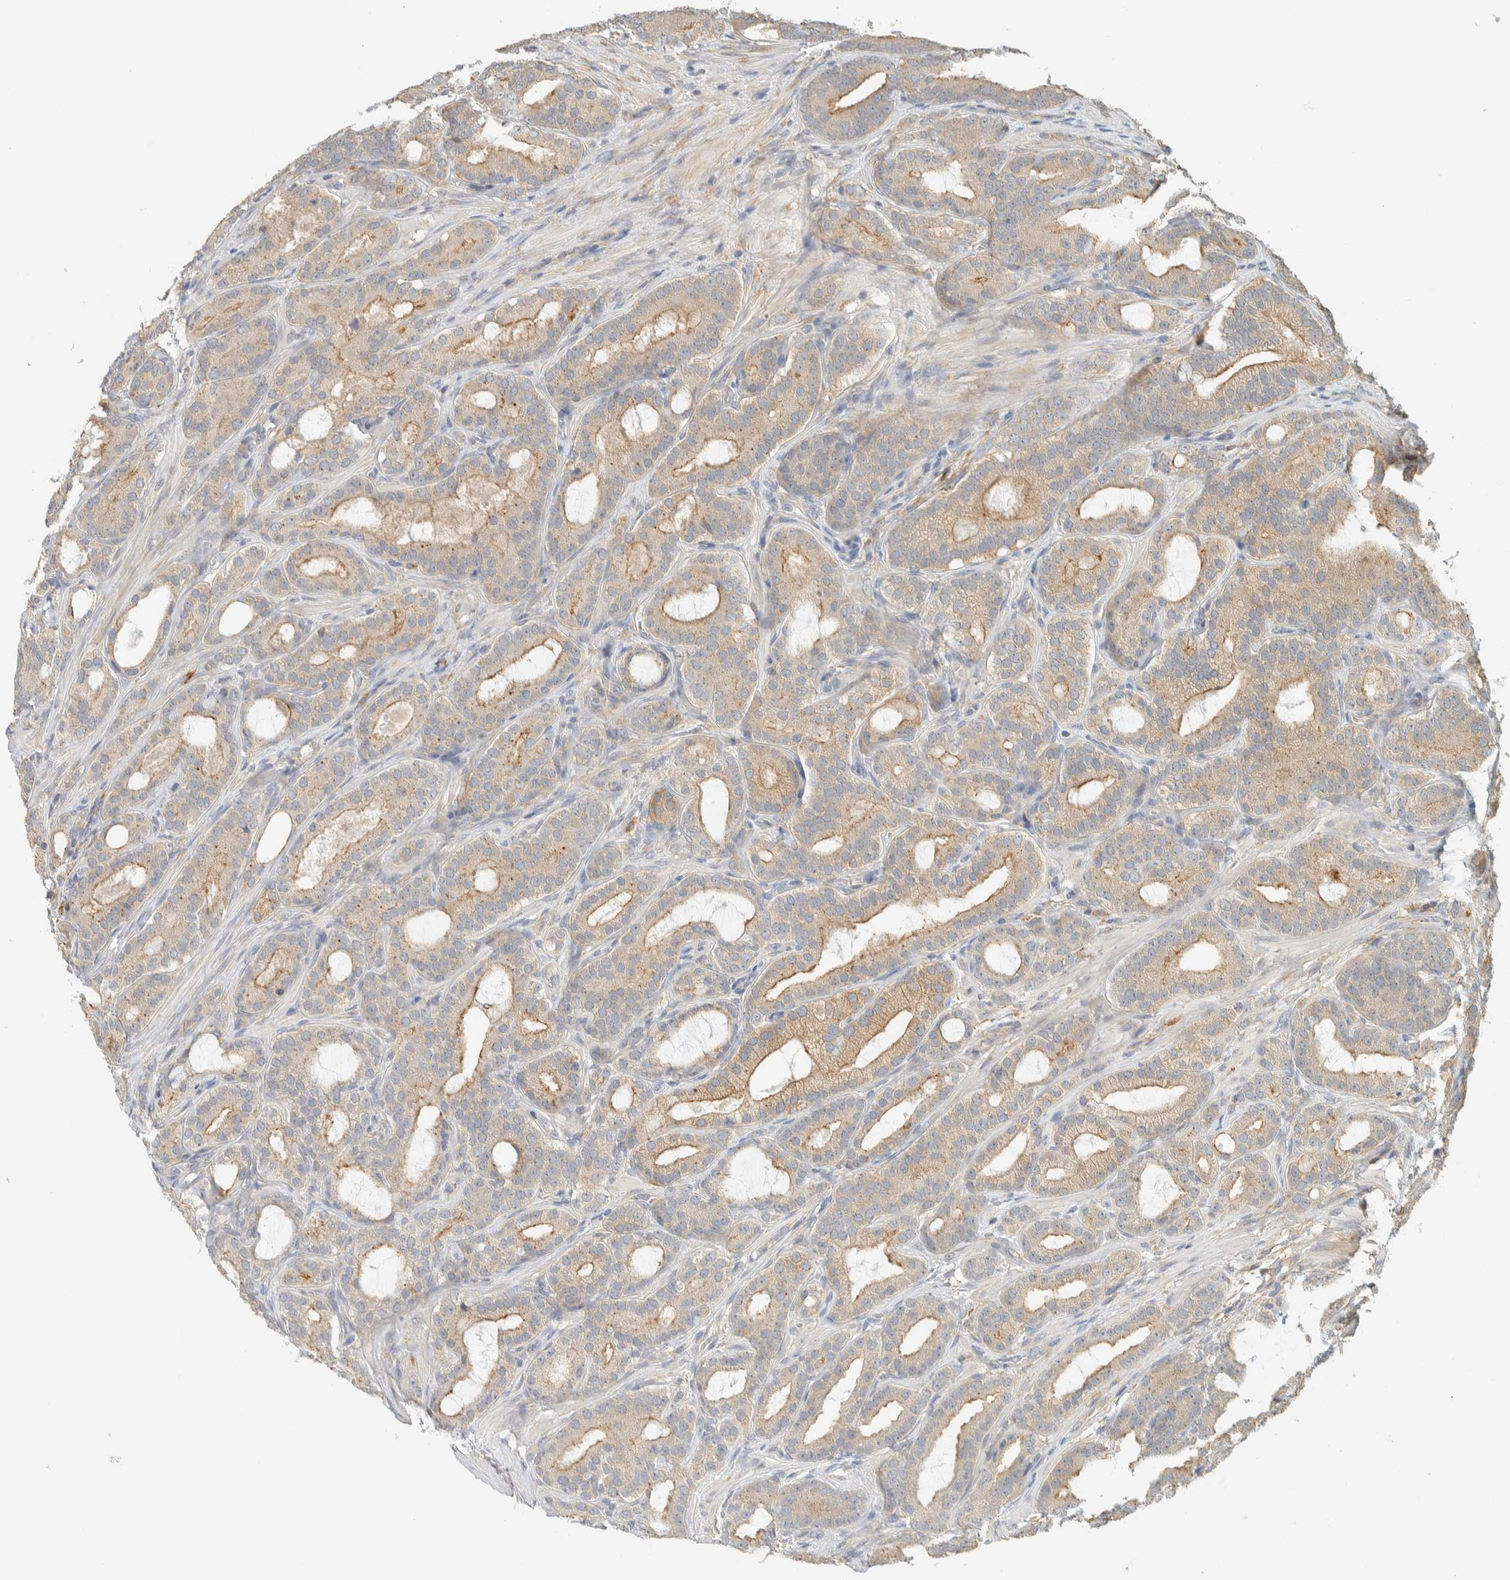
{"staining": {"intensity": "moderate", "quantity": "25%-75%", "location": "cytoplasmic/membranous"}, "tissue": "prostate cancer", "cell_type": "Tumor cells", "image_type": "cancer", "snomed": [{"axis": "morphology", "description": "Adenocarcinoma, High grade"}, {"axis": "topography", "description": "Prostate"}], "caption": "Adenocarcinoma (high-grade) (prostate) stained with a protein marker demonstrates moderate staining in tumor cells.", "gene": "RAB11FIP1", "patient": {"sex": "male", "age": 60}}